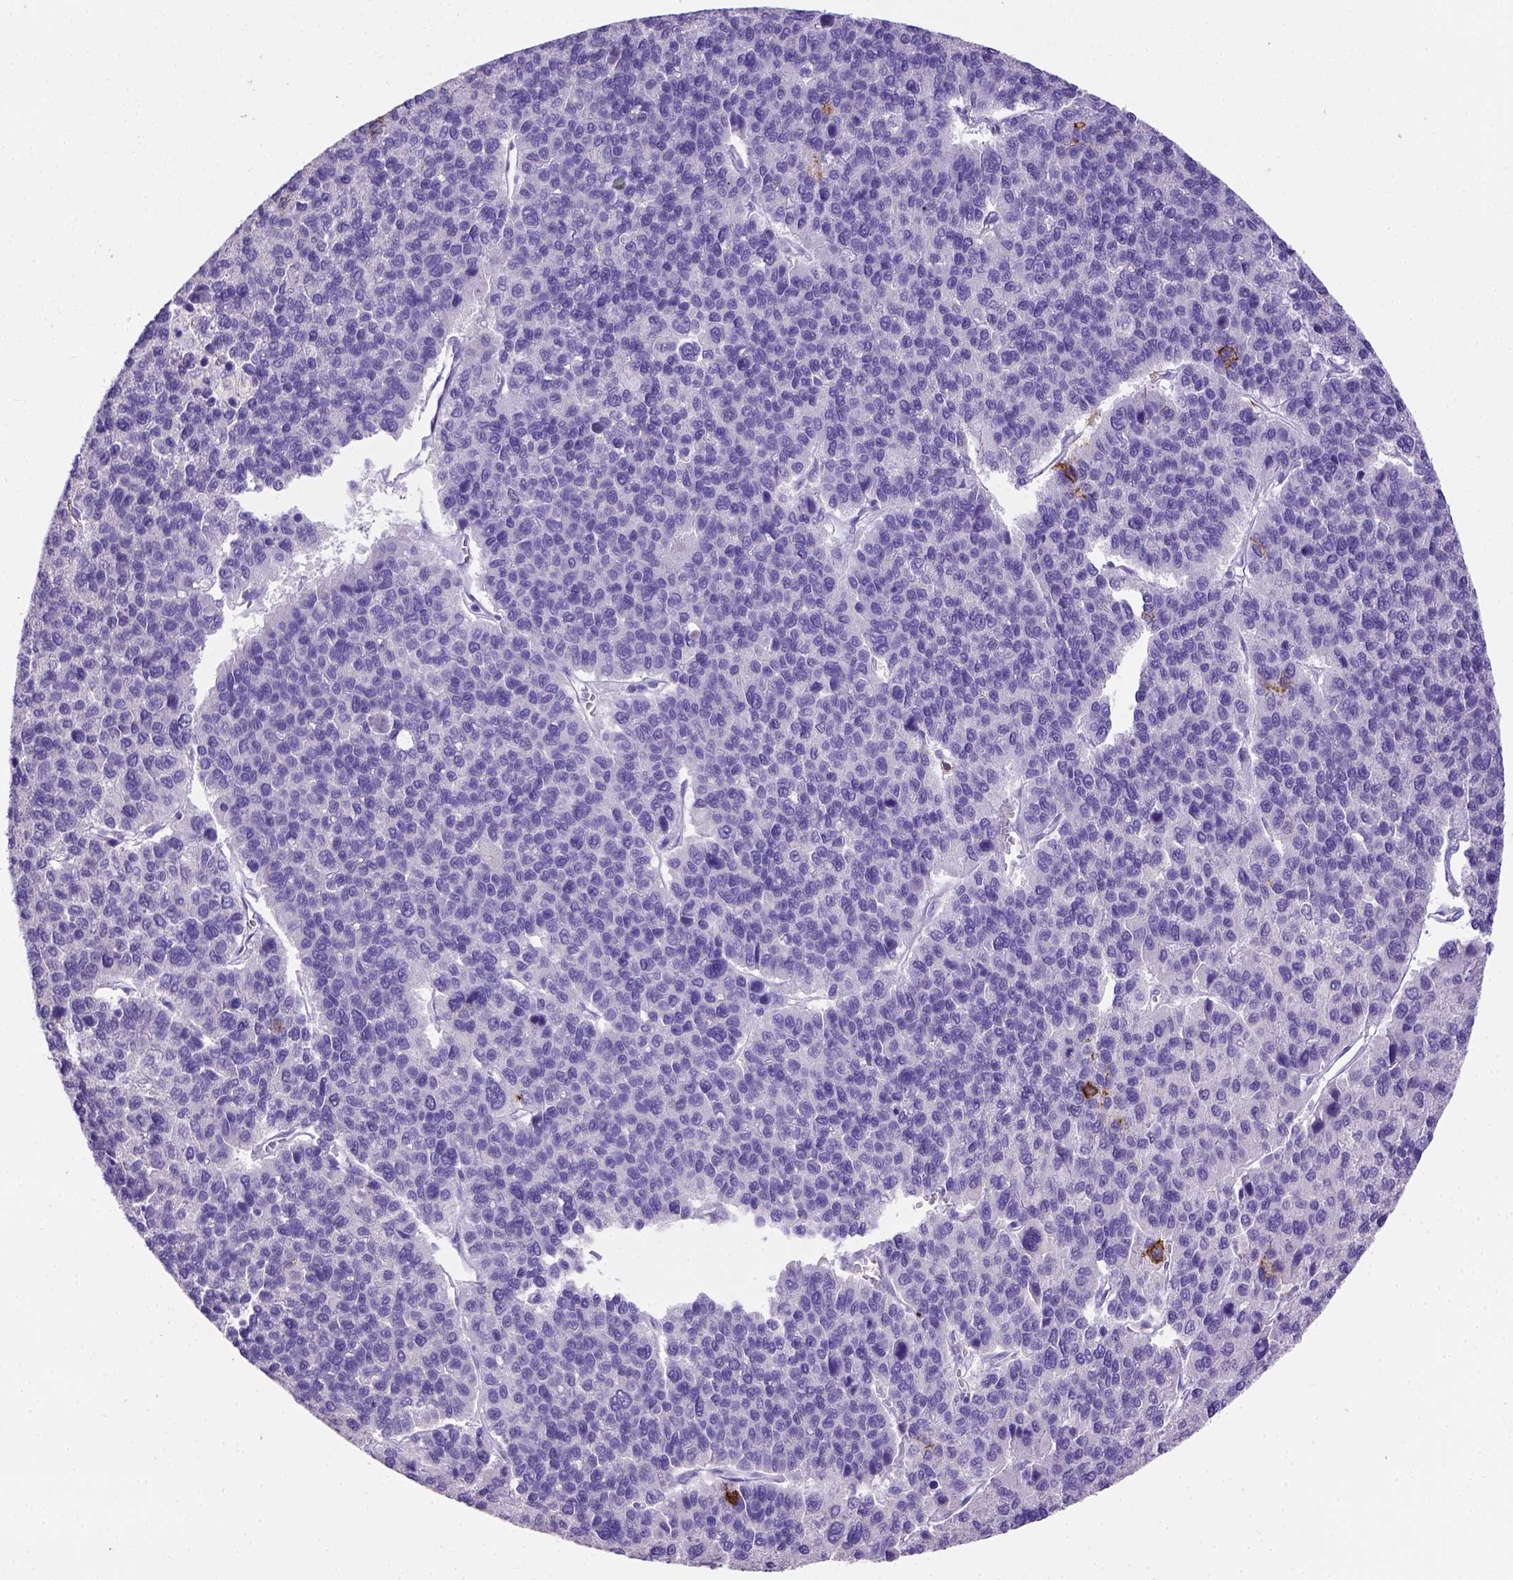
{"staining": {"intensity": "negative", "quantity": "none", "location": "none"}, "tissue": "liver cancer", "cell_type": "Tumor cells", "image_type": "cancer", "snomed": [{"axis": "morphology", "description": "Carcinoma, Hepatocellular, NOS"}, {"axis": "topography", "description": "Liver"}], "caption": "Protein analysis of liver cancer demonstrates no significant expression in tumor cells.", "gene": "B3GAT1", "patient": {"sex": "female", "age": 41}}